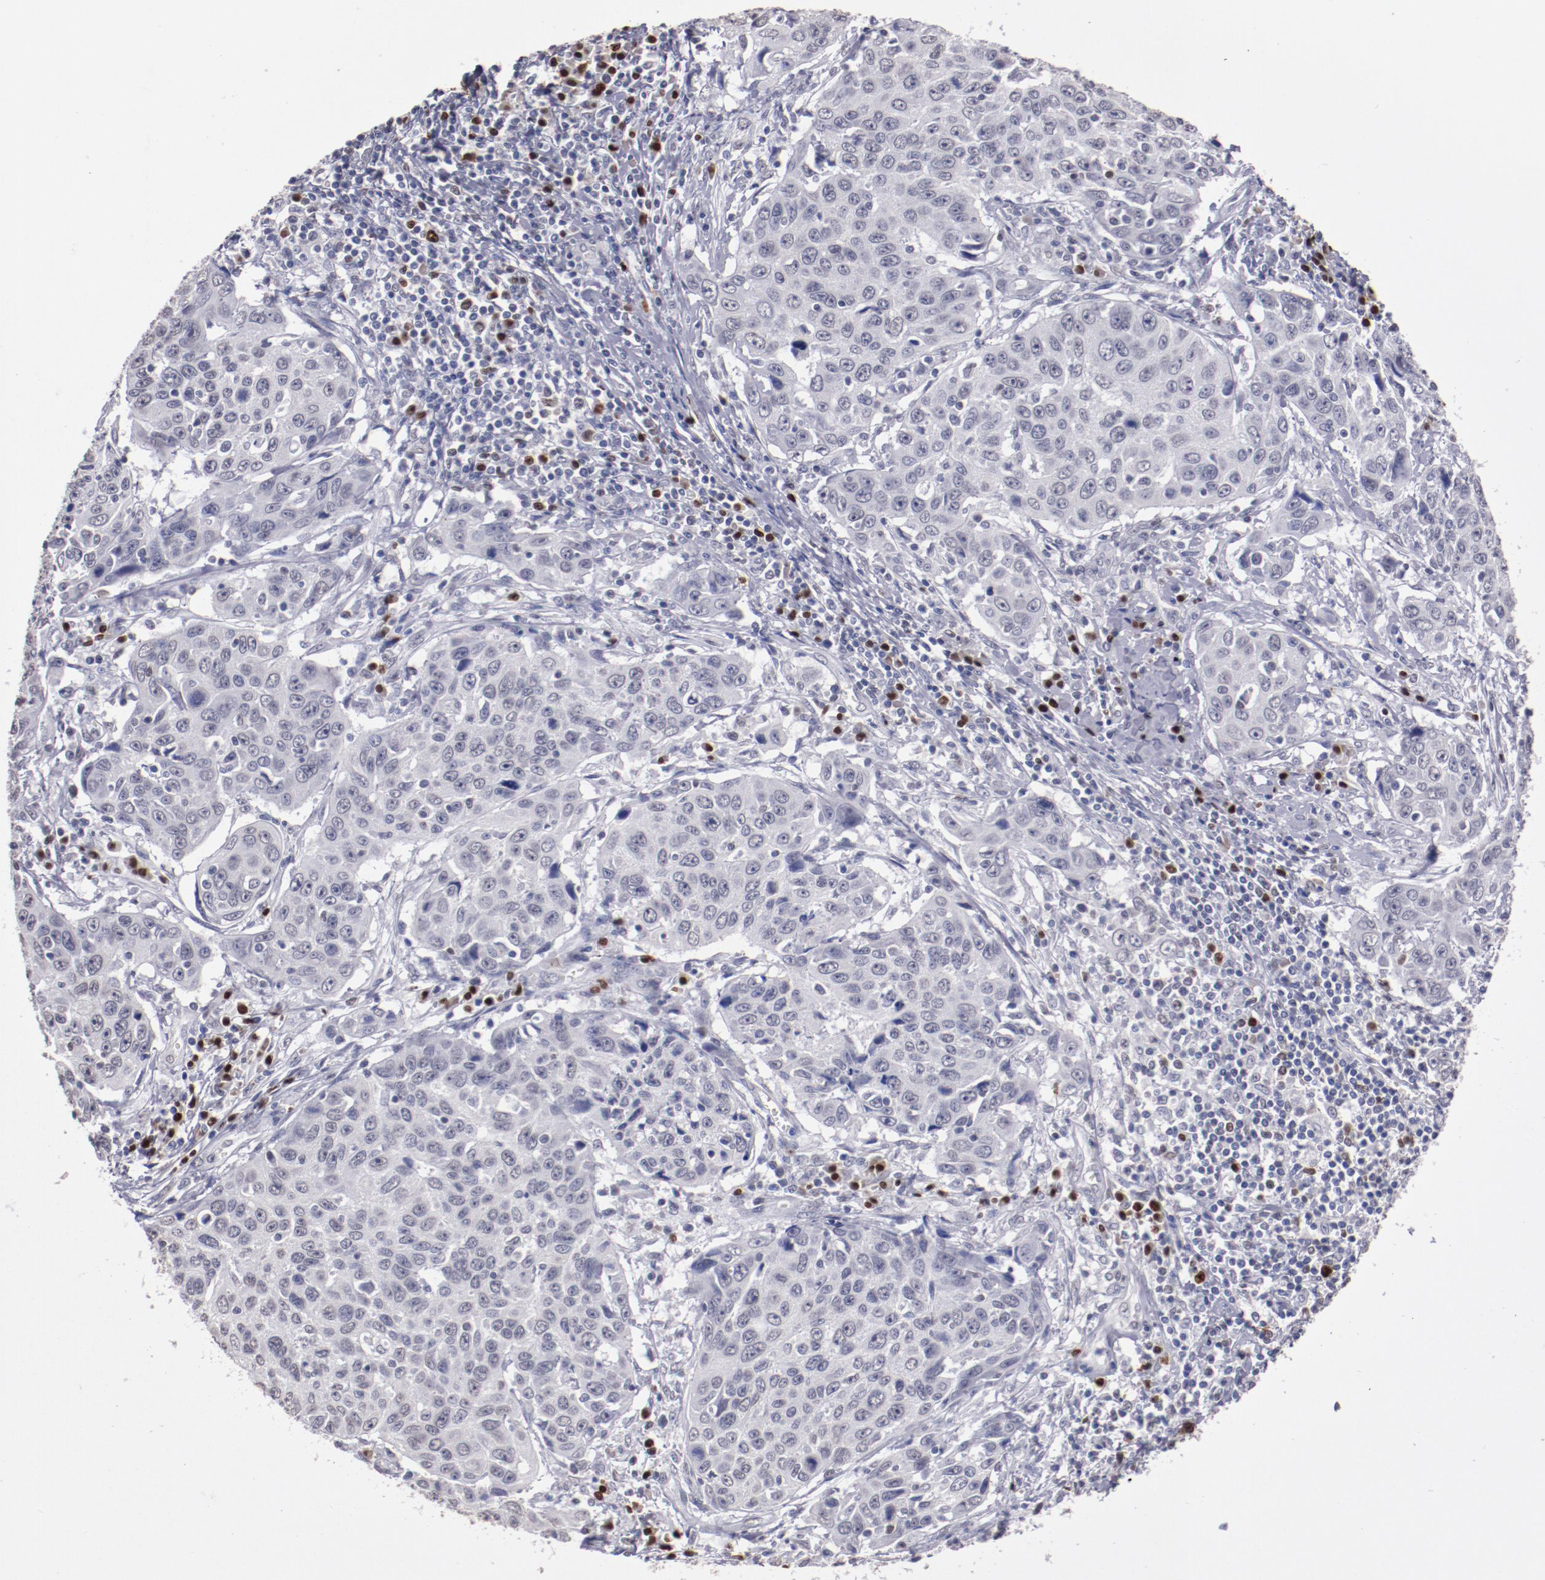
{"staining": {"intensity": "negative", "quantity": "none", "location": "none"}, "tissue": "cervical cancer", "cell_type": "Tumor cells", "image_type": "cancer", "snomed": [{"axis": "morphology", "description": "Squamous cell carcinoma, NOS"}, {"axis": "topography", "description": "Cervix"}], "caption": "There is no significant staining in tumor cells of cervical squamous cell carcinoma.", "gene": "IRF4", "patient": {"sex": "female", "age": 53}}